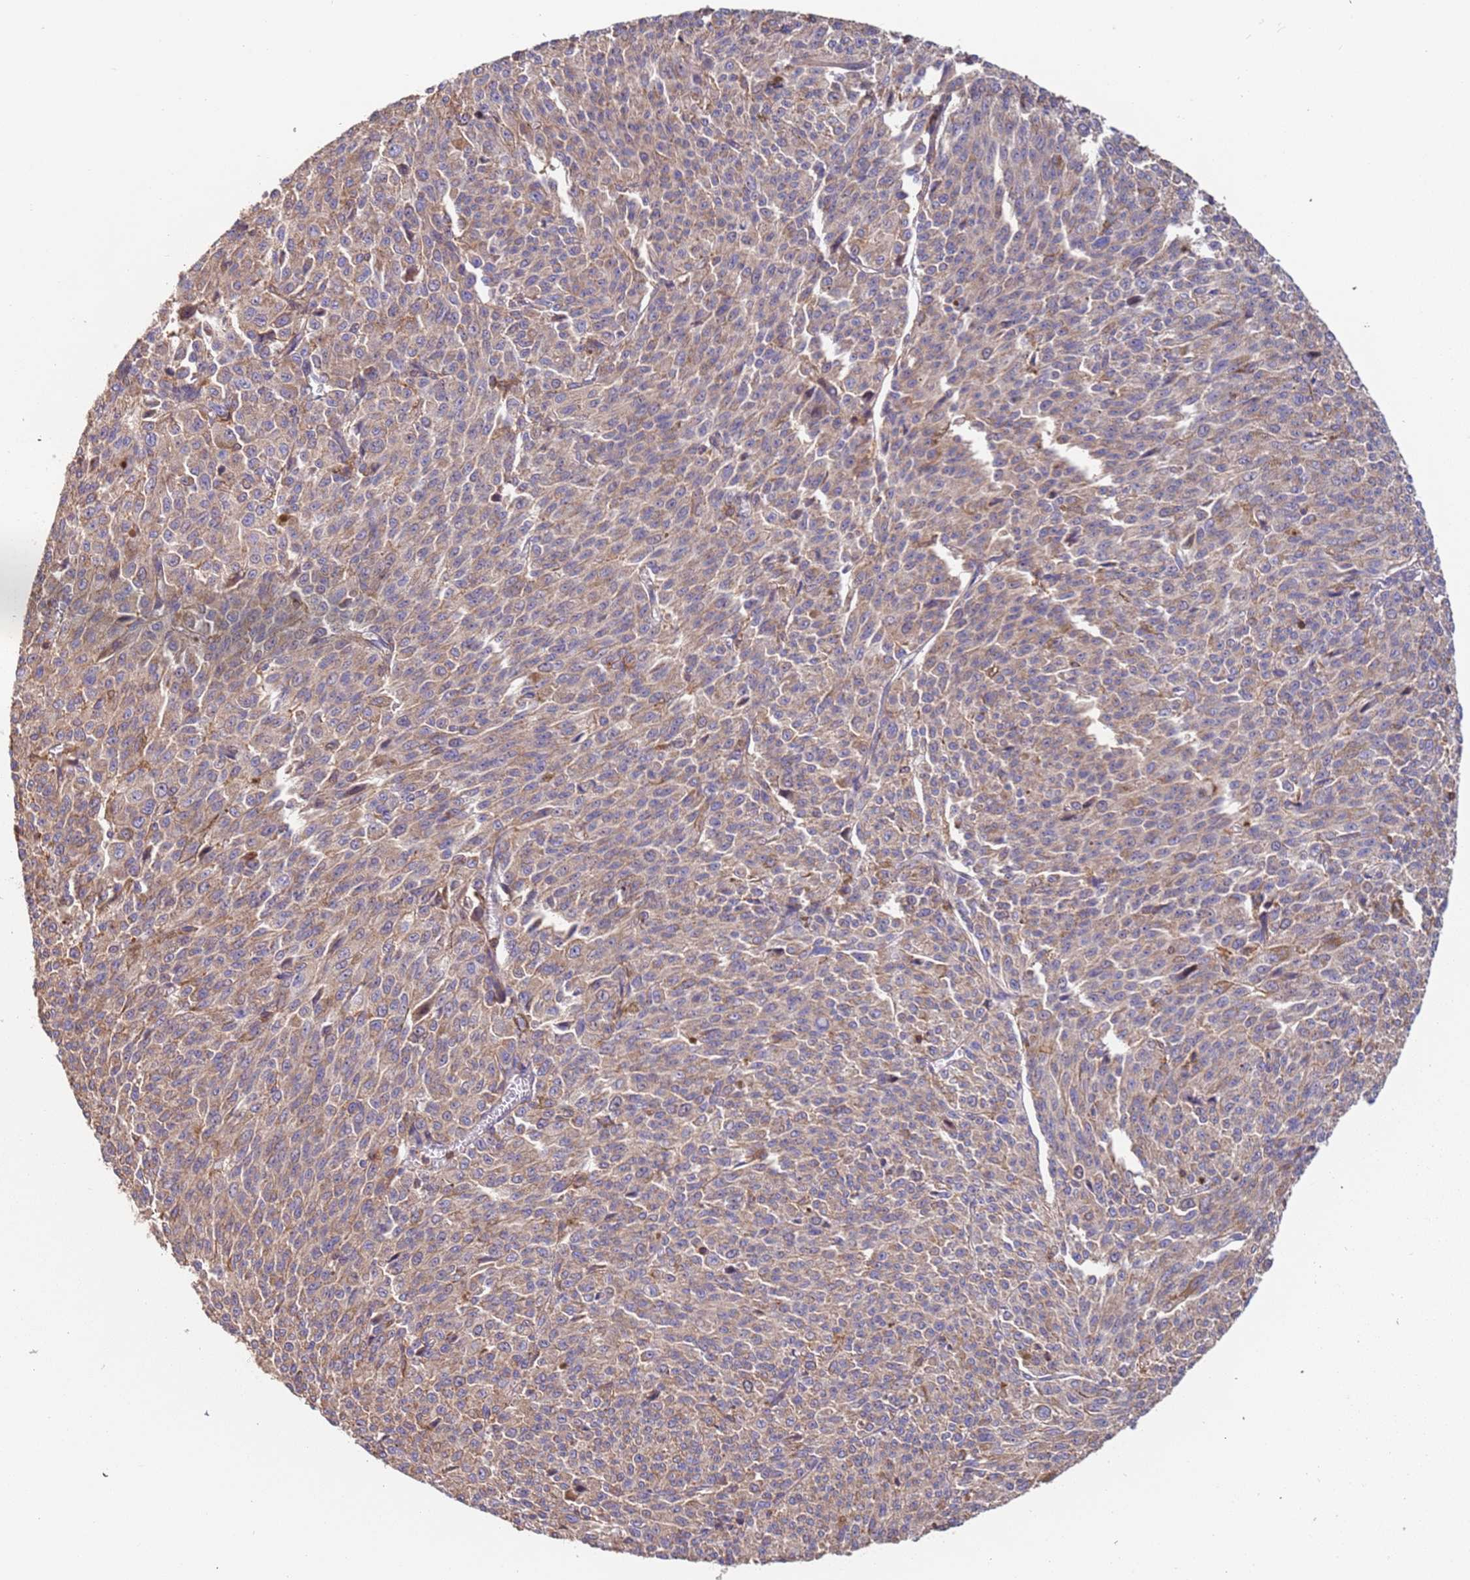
{"staining": {"intensity": "weak", "quantity": "25%-75%", "location": "cytoplasmic/membranous"}, "tissue": "melanoma", "cell_type": "Tumor cells", "image_type": "cancer", "snomed": [{"axis": "morphology", "description": "Malignant melanoma, NOS"}, {"axis": "topography", "description": "Skin"}], "caption": "An immunohistochemistry histopathology image of tumor tissue is shown. Protein staining in brown labels weak cytoplasmic/membranous positivity in malignant melanoma within tumor cells.", "gene": "SYT4", "patient": {"sex": "female", "age": 52}}